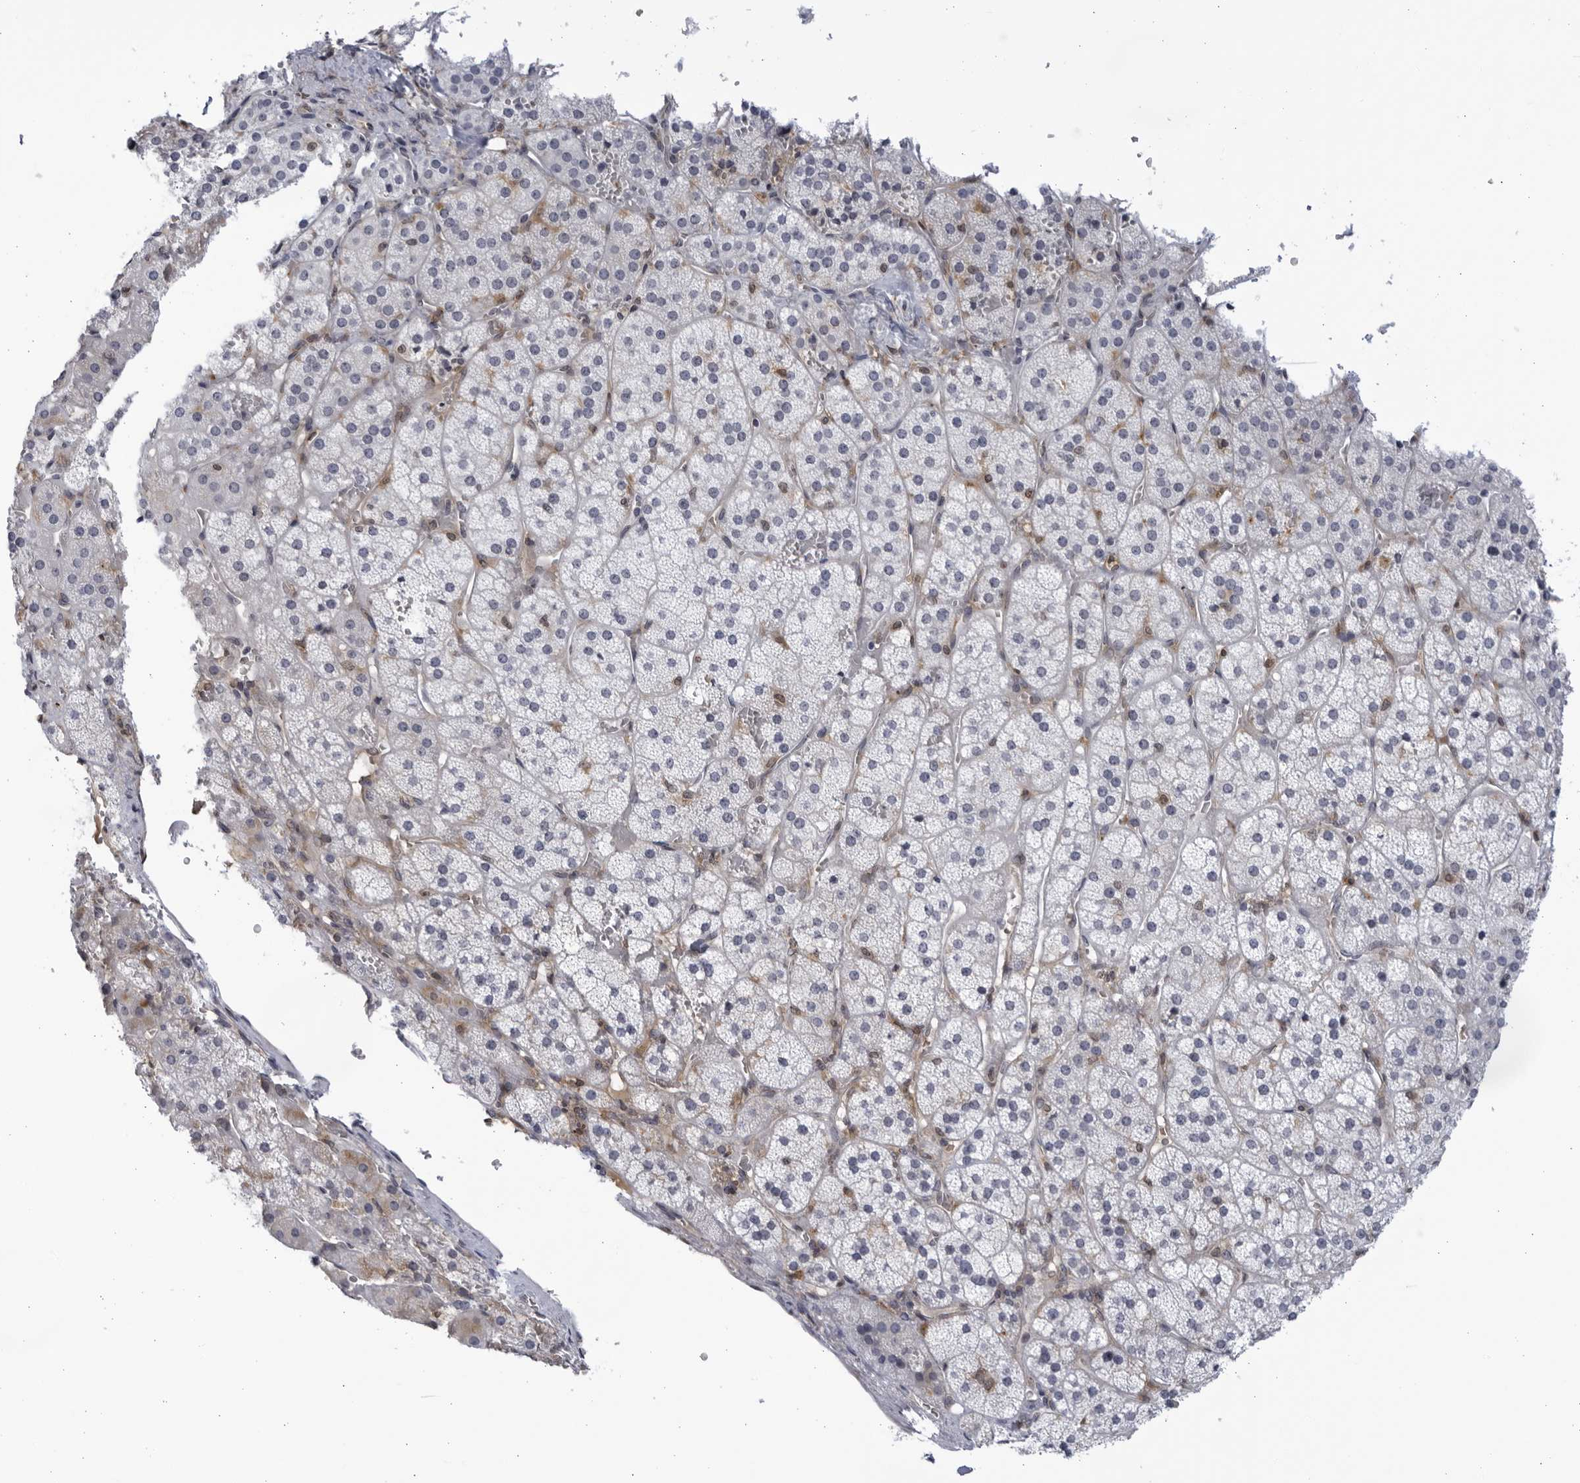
{"staining": {"intensity": "weak", "quantity": "<25%", "location": "cytoplasmic/membranous"}, "tissue": "adrenal gland", "cell_type": "Glandular cells", "image_type": "normal", "snomed": [{"axis": "morphology", "description": "Normal tissue, NOS"}, {"axis": "topography", "description": "Adrenal gland"}], "caption": "DAB immunohistochemical staining of normal adrenal gland displays no significant expression in glandular cells.", "gene": "BMP2K", "patient": {"sex": "female", "age": 44}}